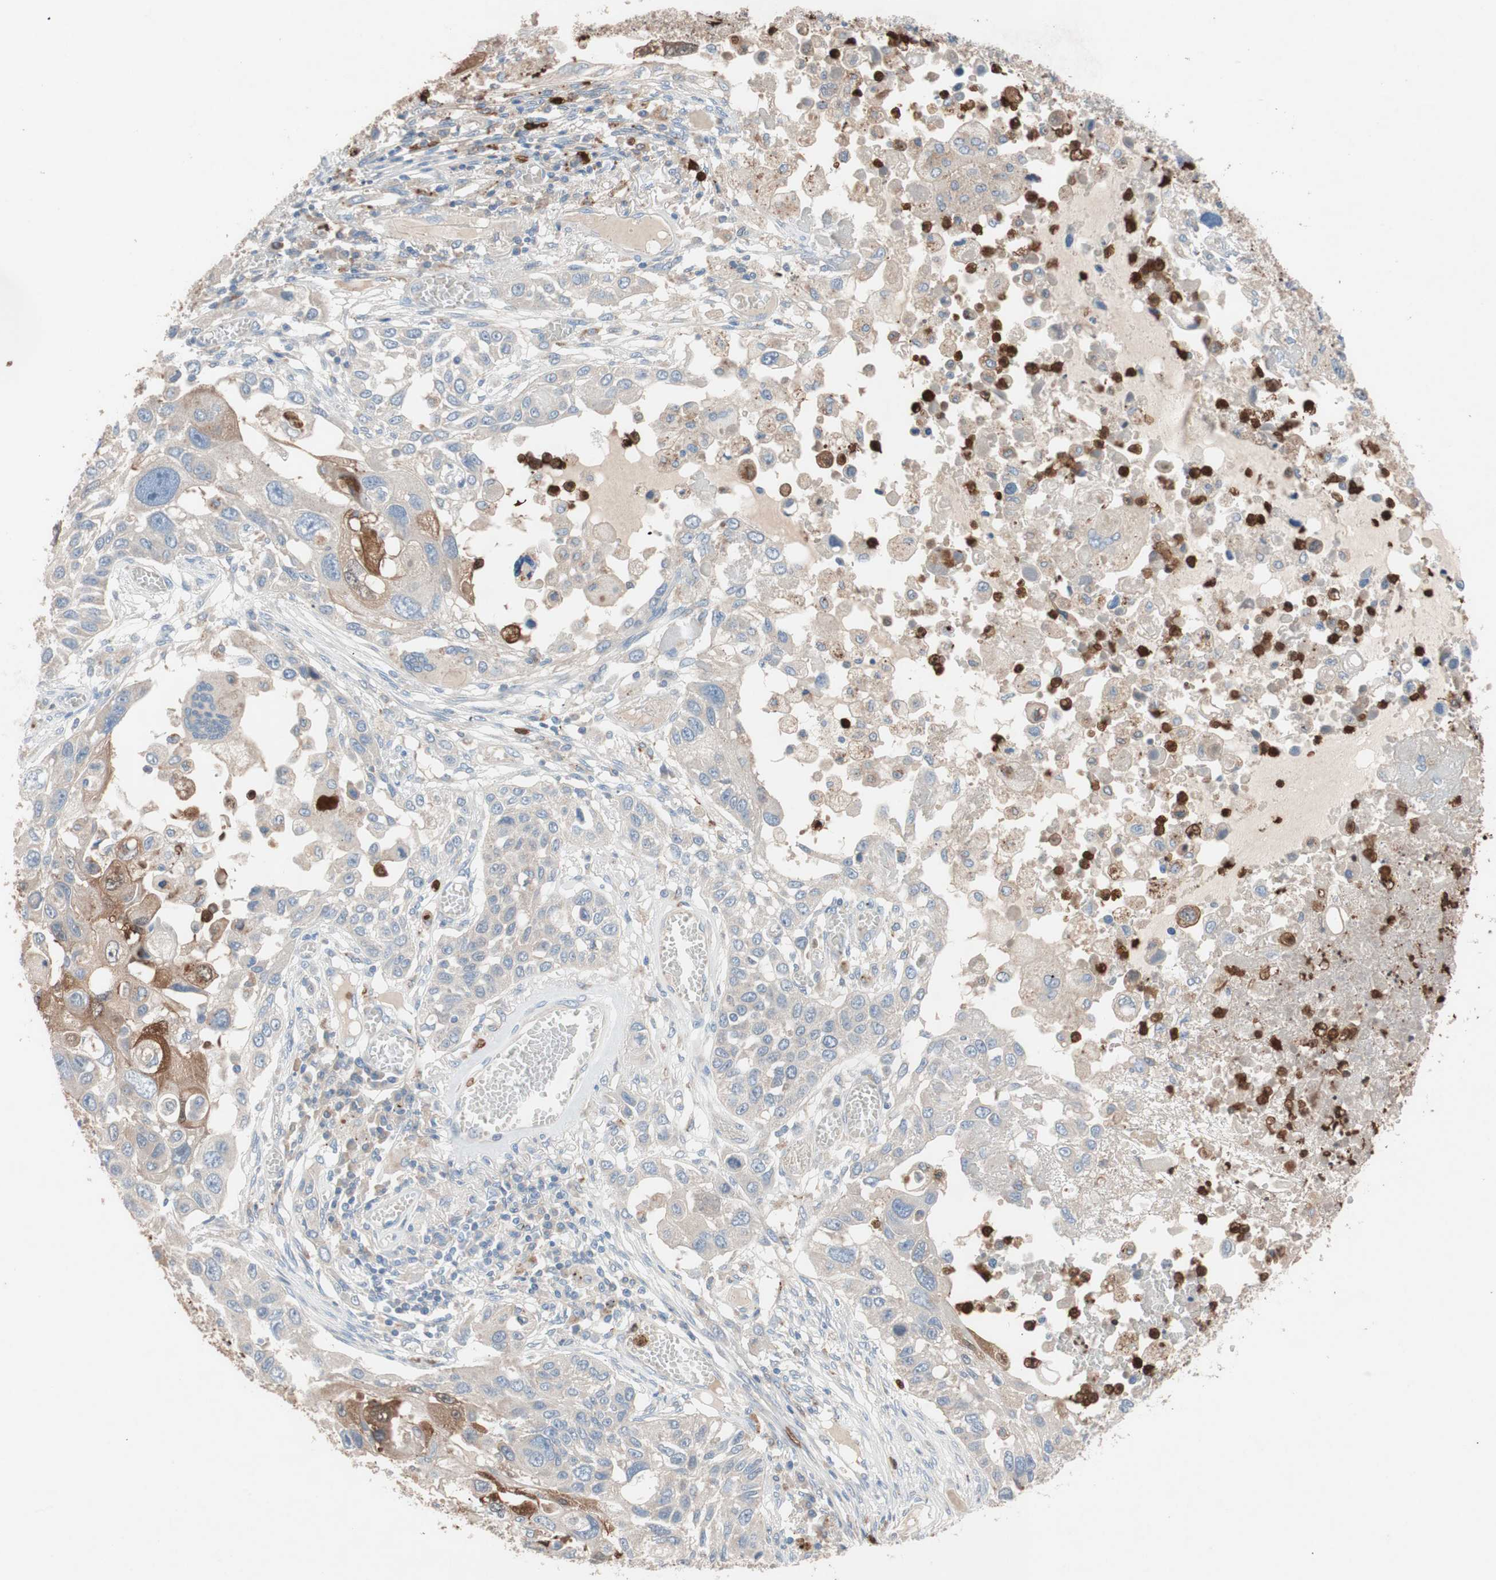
{"staining": {"intensity": "strong", "quantity": "<25%", "location": "cytoplasmic/membranous"}, "tissue": "lung cancer", "cell_type": "Tumor cells", "image_type": "cancer", "snomed": [{"axis": "morphology", "description": "Squamous cell carcinoma, NOS"}, {"axis": "topography", "description": "Lung"}], "caption": "High-power microscopy captured an immunohistochemistry micrograph of lung squamous cell carcinoma, revealing strong cytoplasmic/membranous positivity in approximately <25% of tumor cells.", "gene": "CLEC4D", "patient": {"sex": "male", "age": 71}}